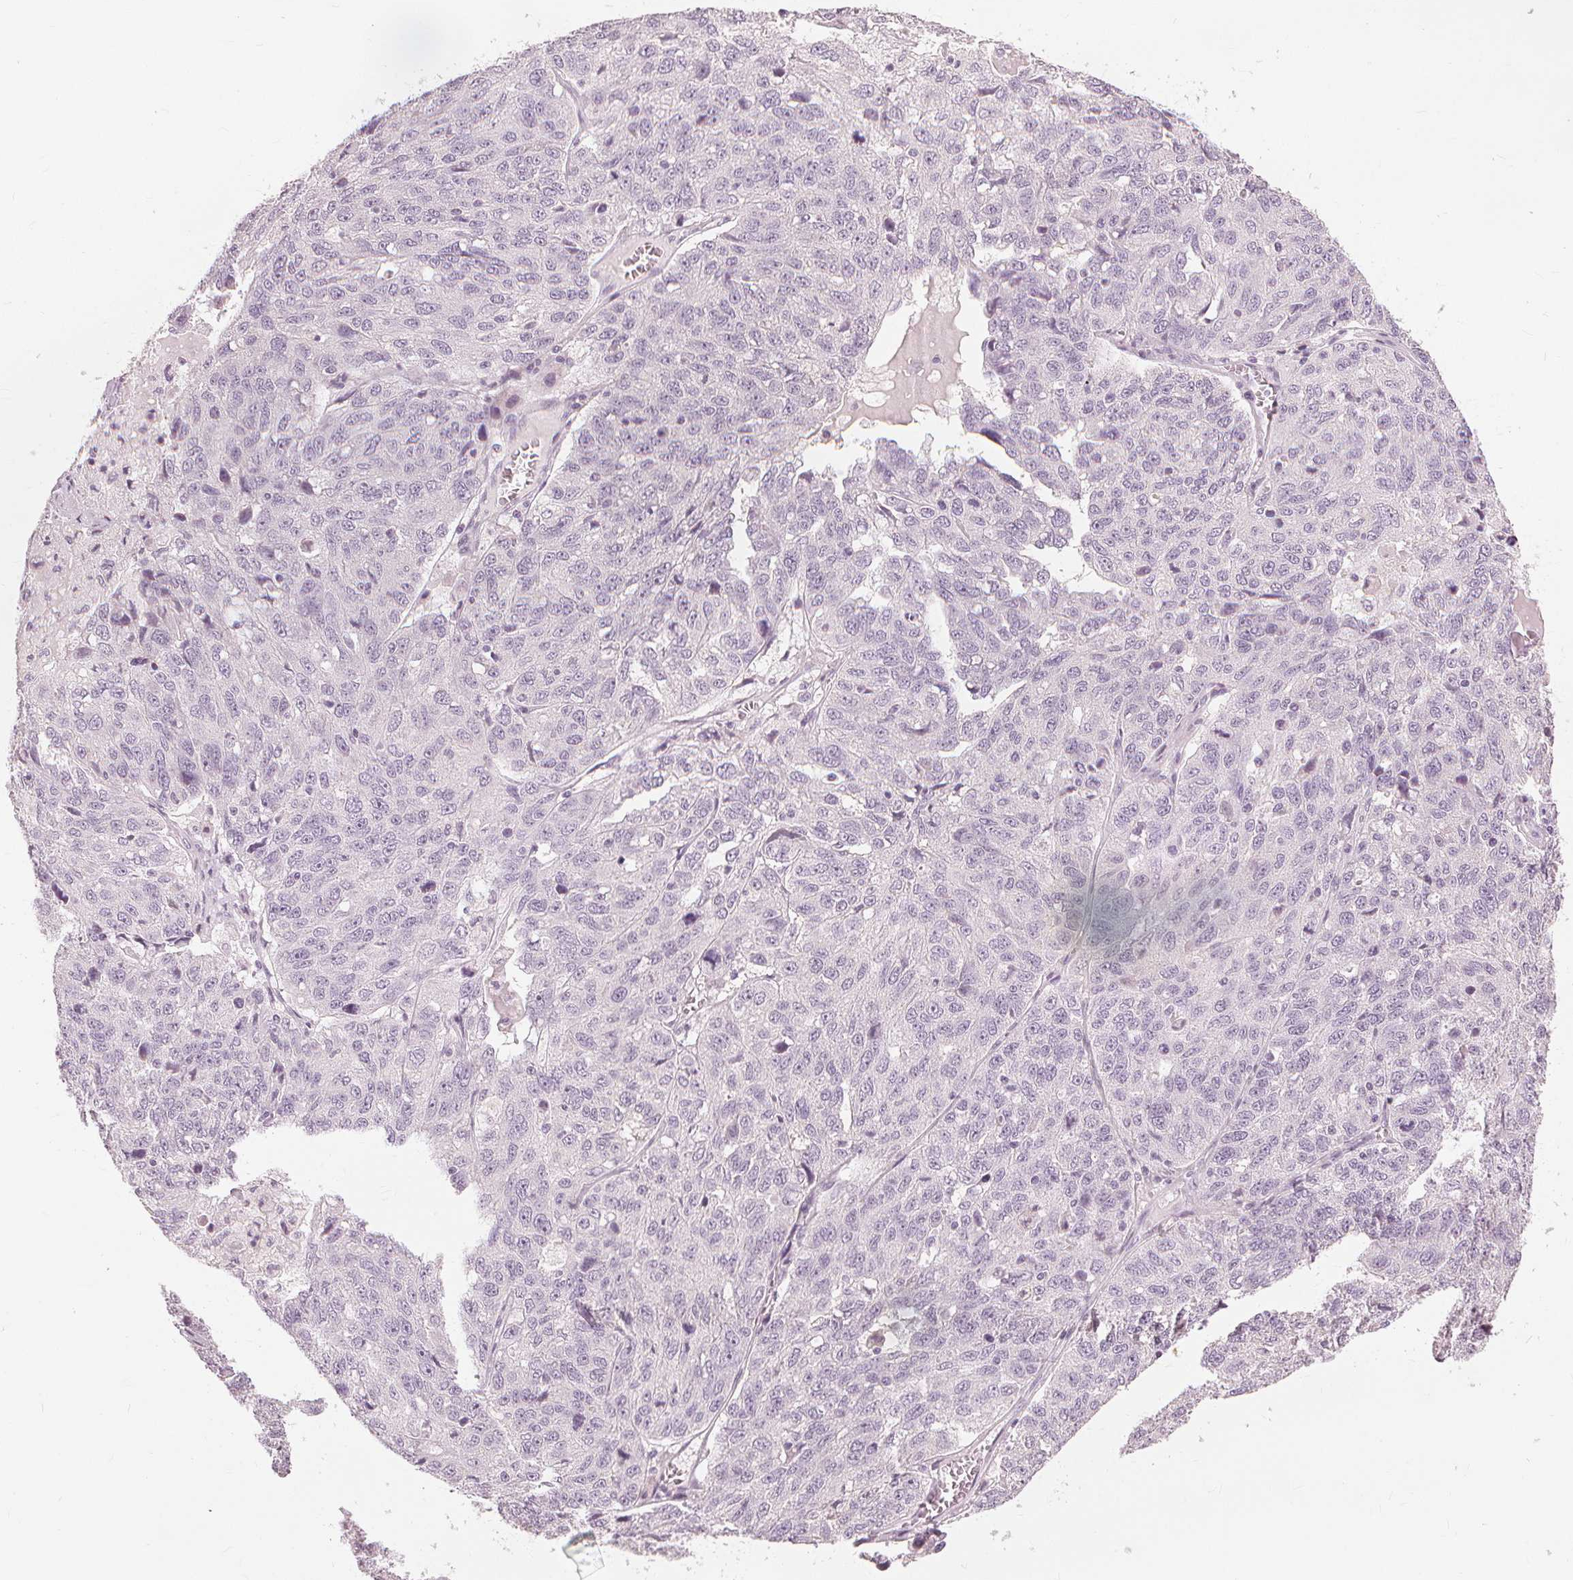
{"staining": {"intensity": "negative", "quantity": "none", "location": "none"}, "tissue": "ovarian cancer", "cell_type": "Tumor cells", "image_type": "cancer", "snomed": [{"axis": "morphology", "description": "Cystadenocarcinoma, serous, NOS"}, {"axis": "topography", "description": "Ovary"}], "caption": "Ovarian serous cystadenocarcinoma was stained to show a protein in brown. There is no significant positivity in tumor cells.", "gene": "SFTPD", "patient": {"sex": "female", "age": 71}}